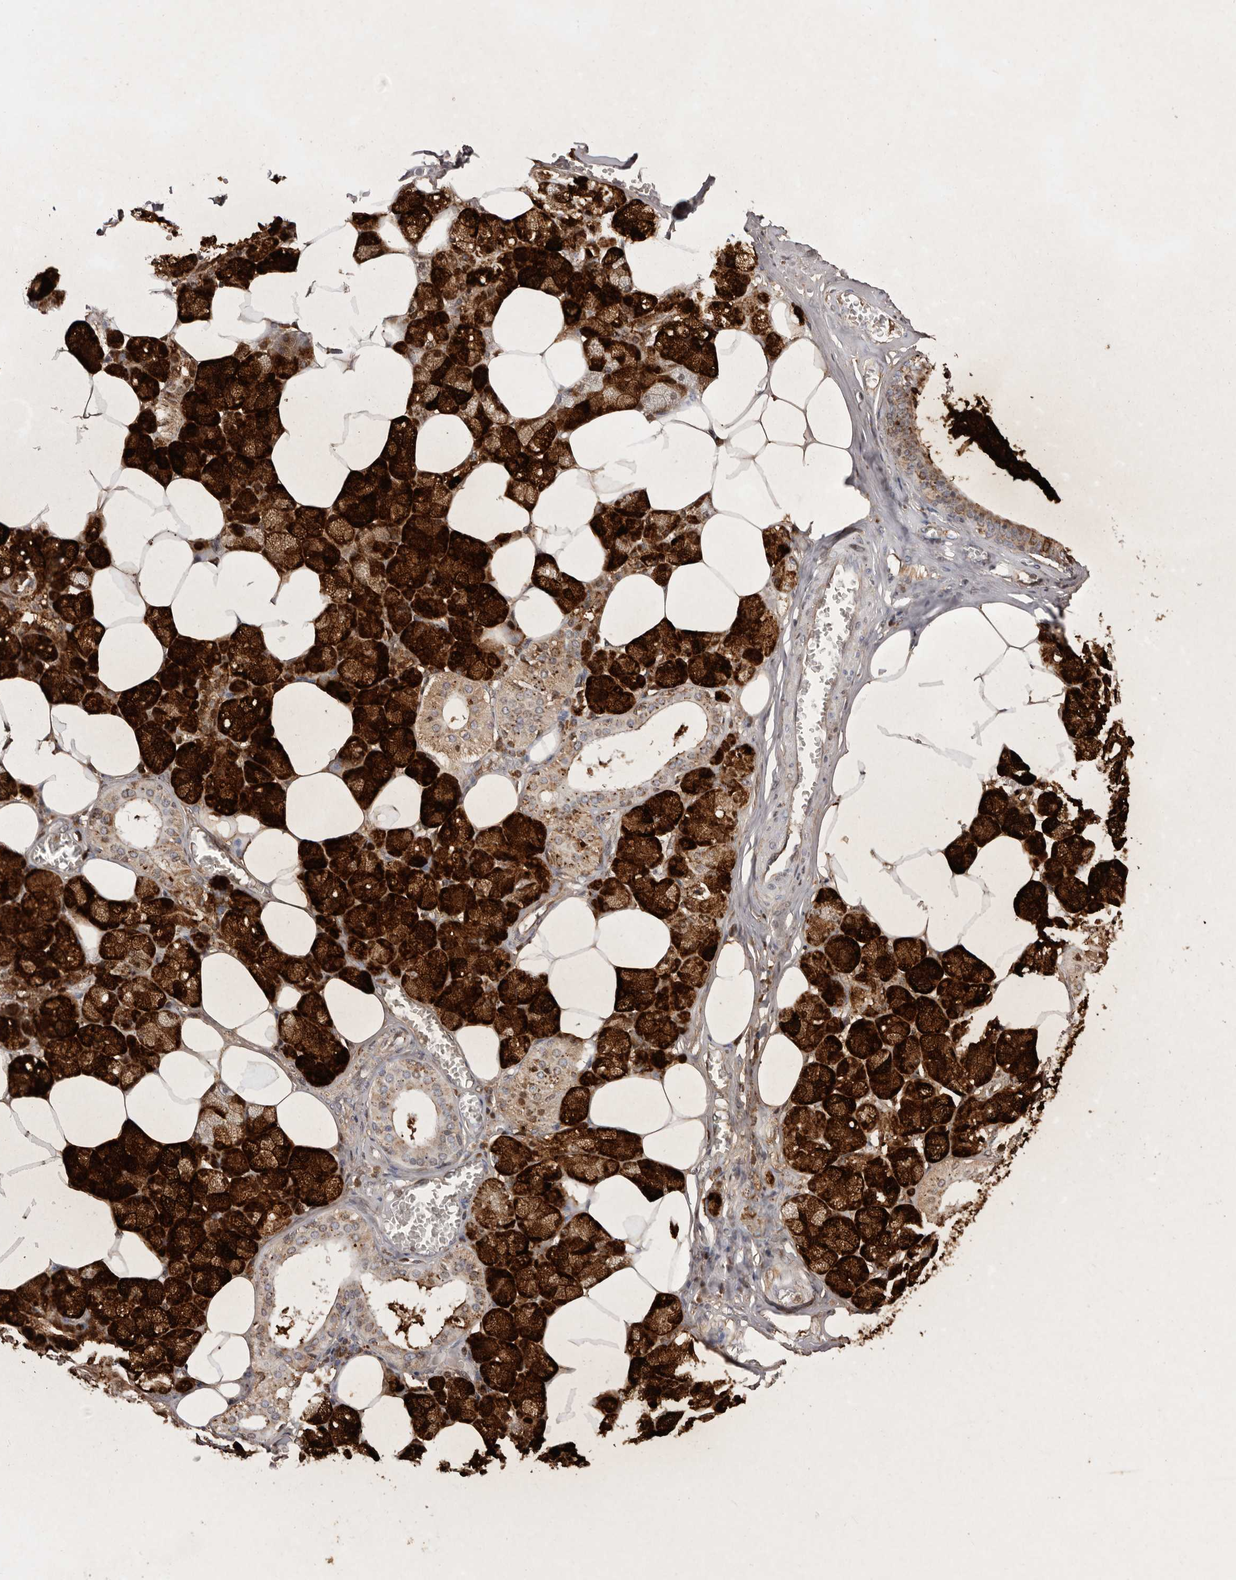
{"staining": {"intensity": "strong", "quantity": ">75%", "location": "cytoplasmic/membranous"}, "tissue": "salivary gland", "cell_type": "Glandular cells", "image_type": "normal", "snomed": [{"axis": "morphology", "description": "Normal tissue, NOS"}, {"axis": "topography", "description": "Salivary gland"}], "caption": "Strong cytoplasmic/membranous protein staining is appreciated in about >75% of glandular cells in salivary gland. The protein of interest is stained brown, and the nuclei are stained in blue (DAB (3,3'-diaminobenzidine) IHC with brightfield microscopy, high magnification).", "gene": "TIMM17B", "patient": {"sex": "male", "age": 62}}